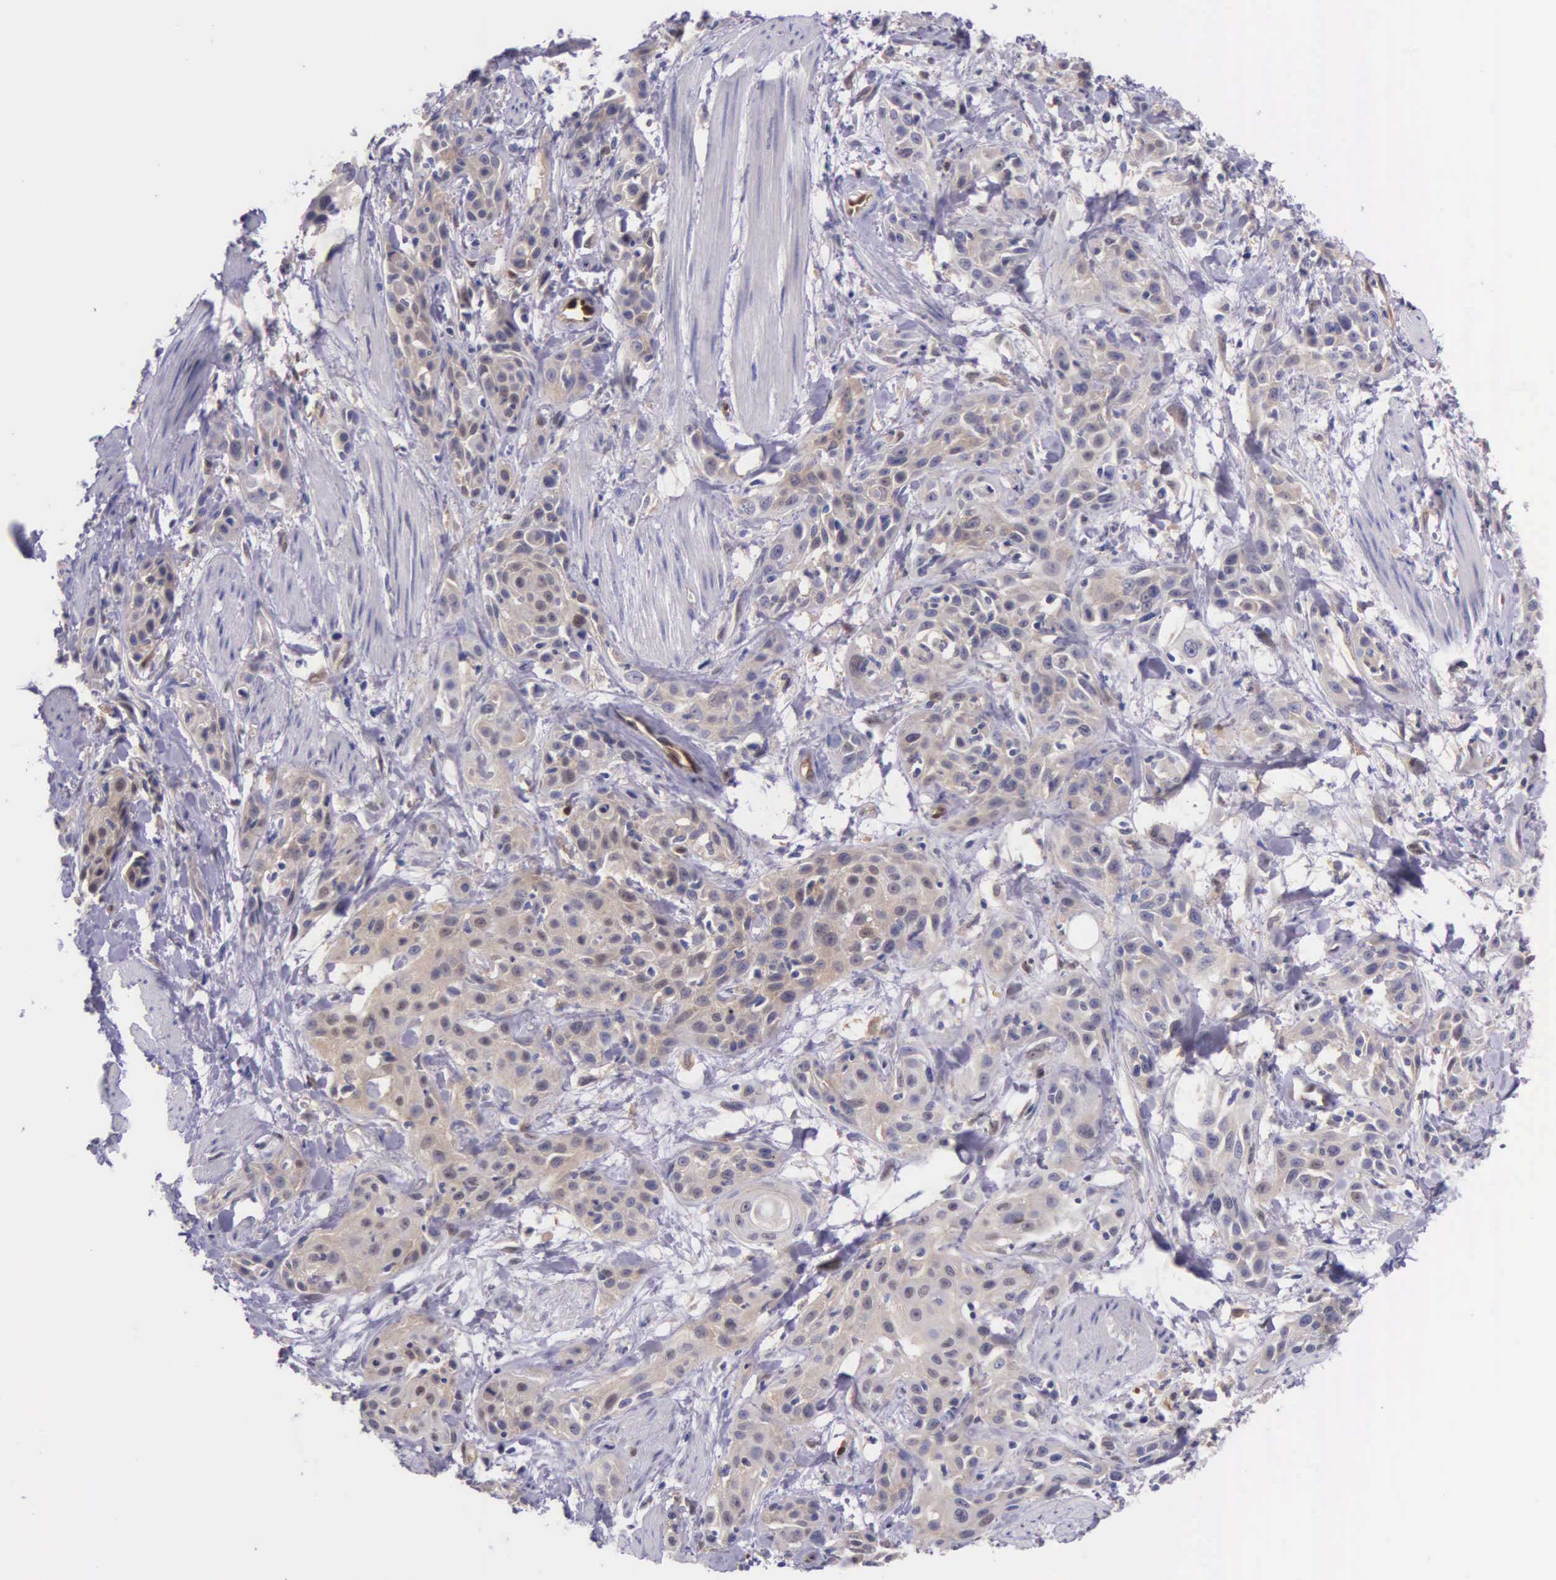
{"staining": {"intensity": "weak", "quantity": ">75%", "location": "nuclear"}, "tissue": "skin cancer", "cell_type": "Tumor cells", "image_type": "cancer", "snomed": [{"axis": "morphology", "description": "Squamous cell carcinoma, NOS"}, {"axis": "topography", "description": "Skin"}, {"axis": "topography", "description": "Anal"}], "caption": "Immunohistochemistry staining of skin cancer, which exhibits low levels of weak nuclear staining in about >75% of tumor cells indicating weak nuclear protein positivity. The staining was performed using DAB (brown) for protein detection and nuclei were counterstained in hematoxylin (blue).", "gene": "GMPR2", "patient": {"sex": "male", "age": 64}}